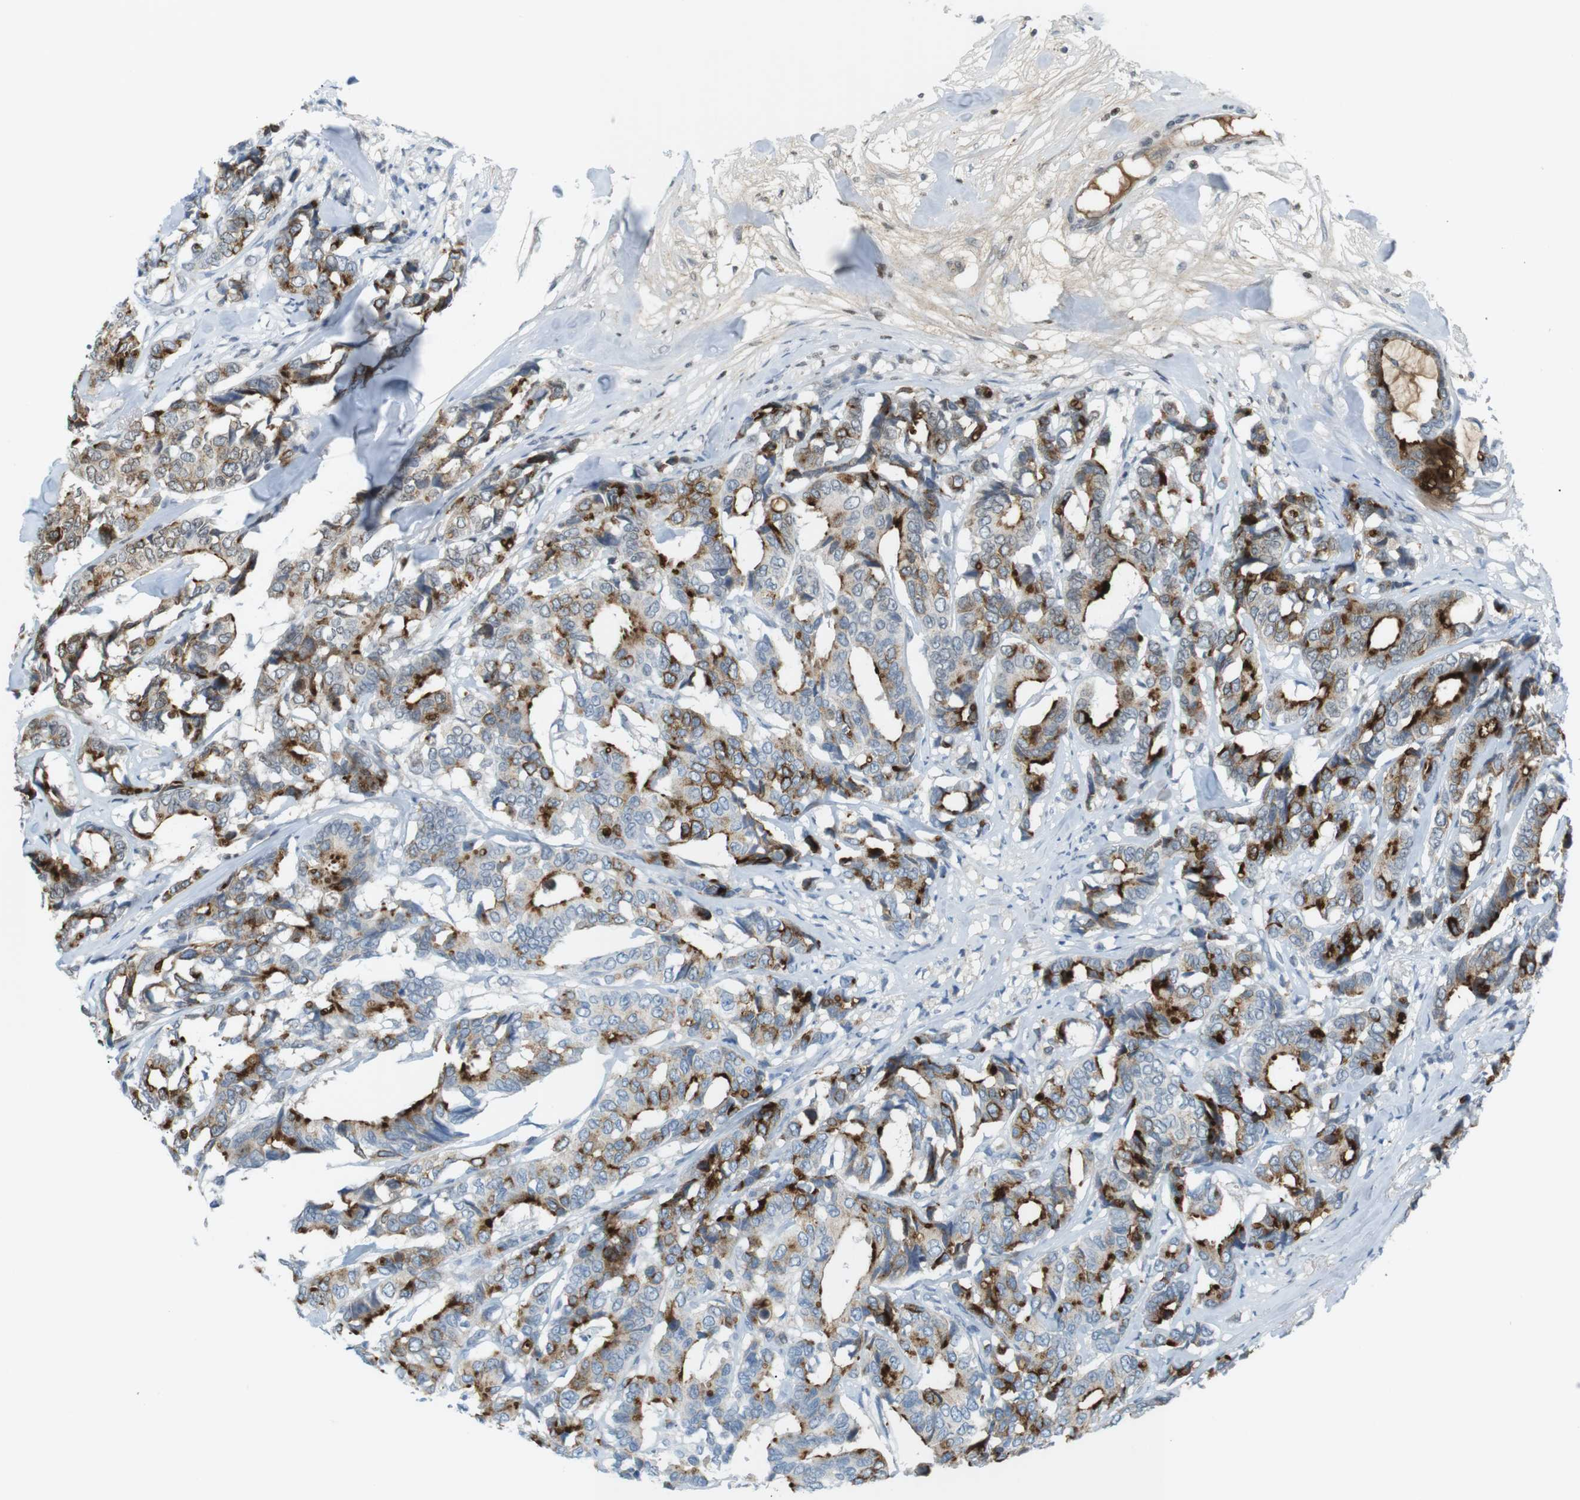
{"staining": {"intensity": "strong", "quantity": "25%-75%", "location": "cytoplasmic/membranous"}, "tissue": "breast cancer", "cell_type": "Tumor cells", "image_type": "cancer", "snomed": [{"axis": "morphology", "description": "Duct carcinoma"}, {"axis": "topography", "description": "Breast"}], "caption": "Brown immunohistochemical staining in human breast intraductal carcinoma shows strong cytoplasmic/membranous staining in approximately 25%-75% of tumor cells. (DAB = brown stain, brightfield microscopy at high magnification).", "gene": "AZGP1", "patient": {"sex": "female", "age": 87}}